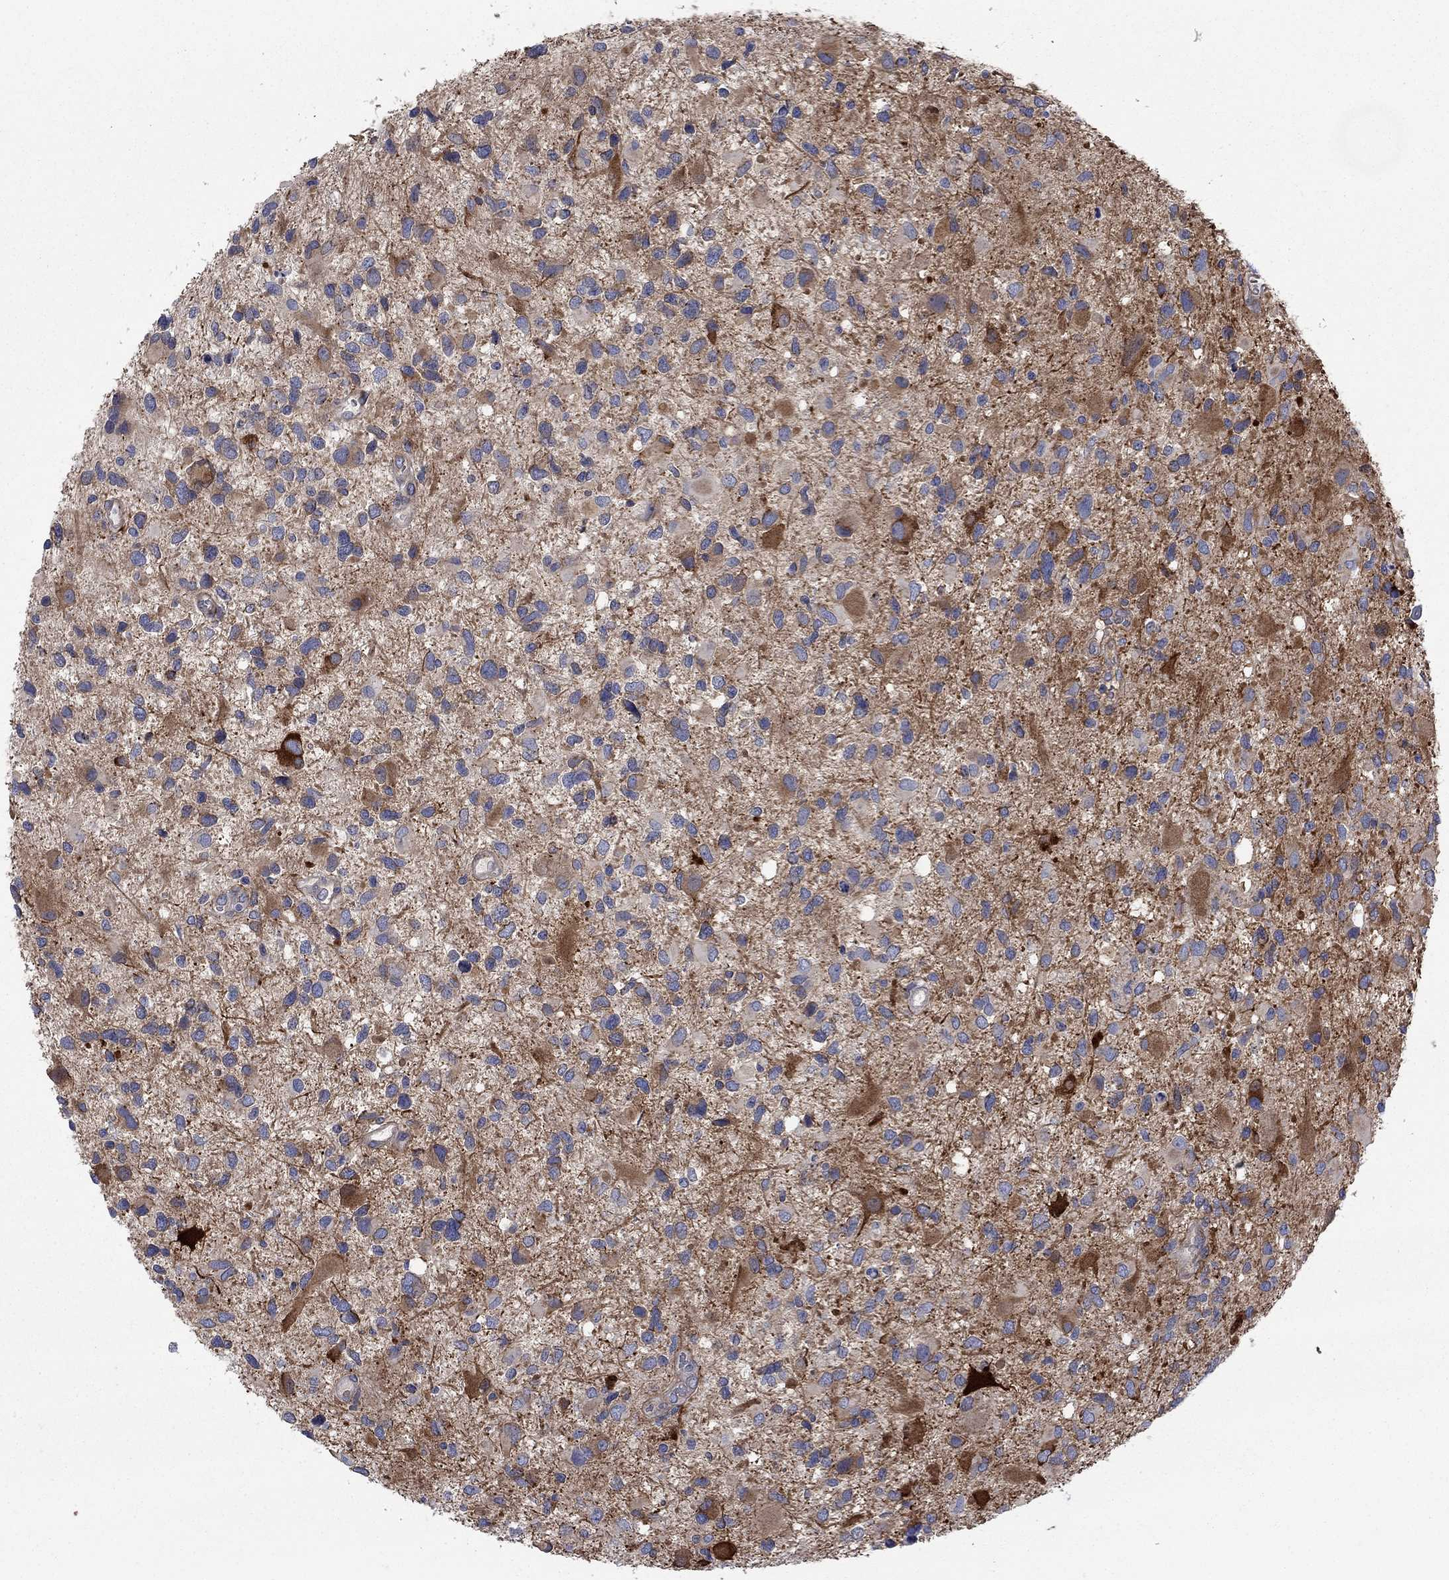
{"staining": {"intensity": "negative", "quantity": "none", "location": "none"}, "tissue": "glioma", "cell_type": "Tumor cells", "image_type": "cancer", "snomed": [{"axis": "morphology", "description": "Glioma, malignant, Low grade"}, {"axis": "topography", "description": "Brain"}], "caption": "IHC micrograph of neoplastic tissue: glioma stained with DAB demonstrates no significant protein staining in tumor cells. (DAB (3,3'-diaminobenzidine) IHC with hematoxylin counter stain).", "gene": "FXR1", "patient": {"sex": "female", "age": 32}}